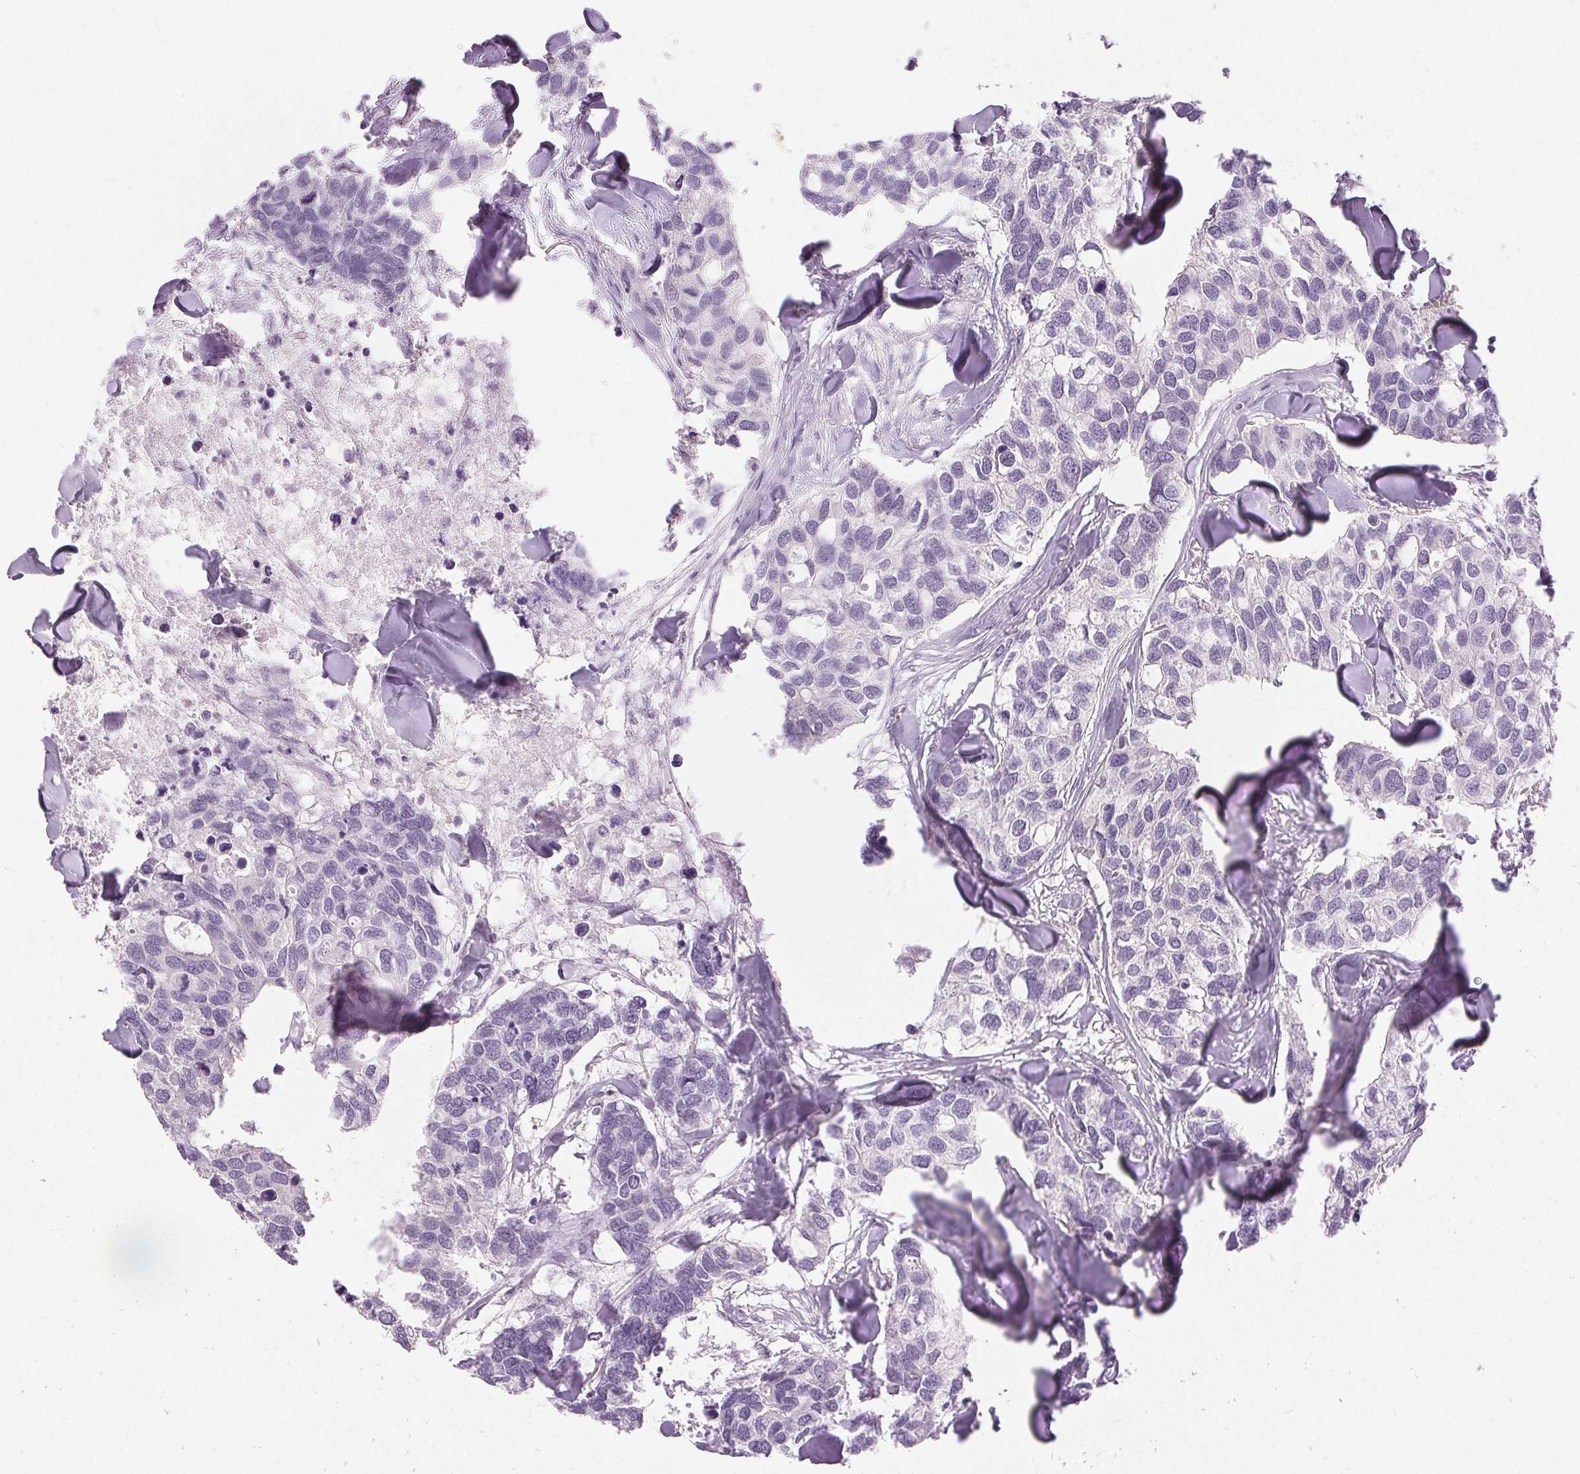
{"staining": {"intensity": "negative", "quantity": "none", "location": "none"}, "tissue": "breast cancer", "cell_type": "Tumor cells", "image_type": "cancer", "snomed": [{"axis": "morphology", "description": "Duct carcinoma"}, {"axis": "topography", "description": "Breast"}], "caption": "DAB (3,3'-diaminobenzidine) immunohistochemical staining of invasive ductal carcinoma (breast) demonstrates no significant positivity in tumor cells.", "gene": "DSG3", "patient": {"sex": "female", "age": 83}}